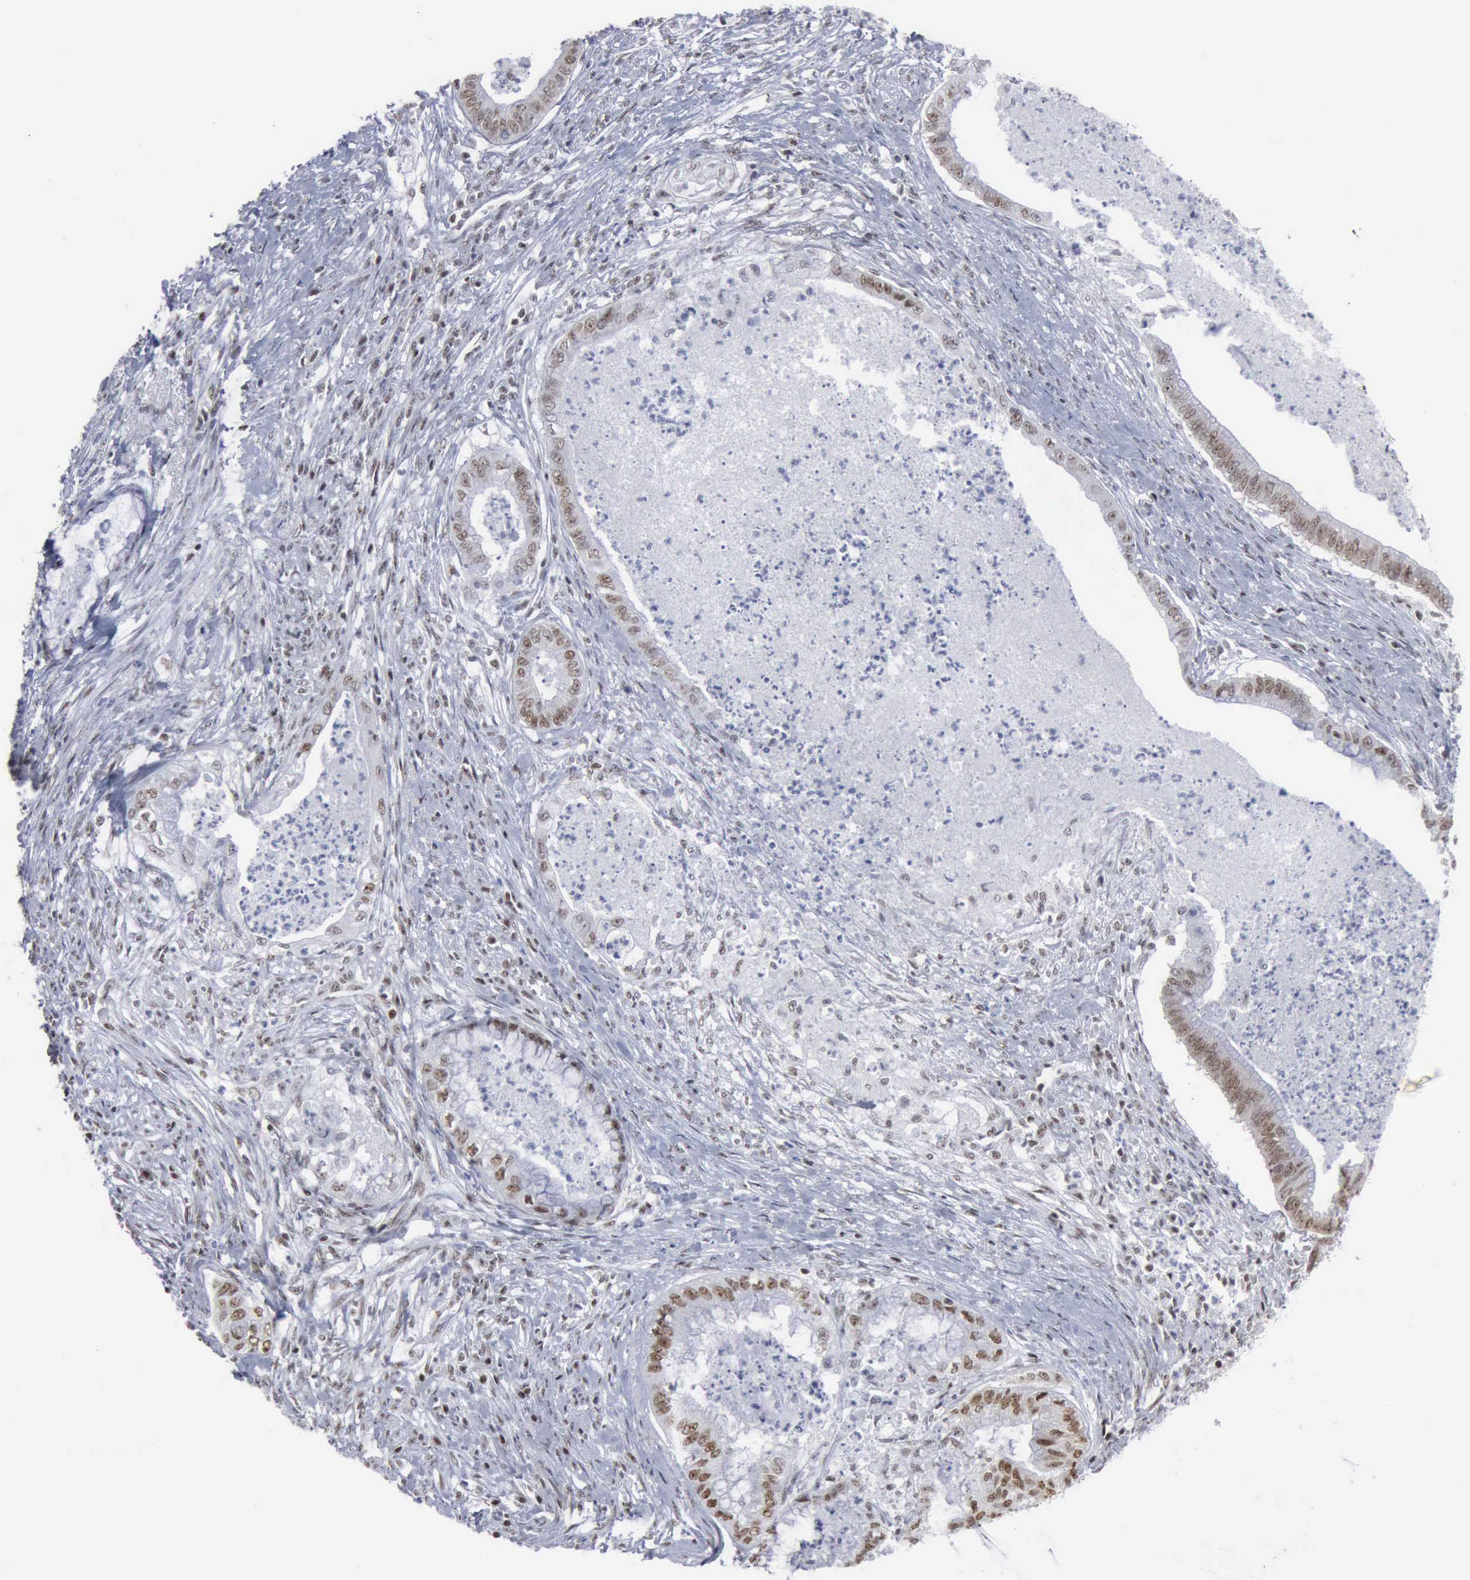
{"staining": {"intensity": "moderate", "quantity": ">75%", "location": "nuclear"}, "tissue": "endometrial cancer", "cell_type": "Tumor cells", "image_type": "cancer", "snomed": [{"axis": "morphology", "description": "Necrosis, NOS"}, {"axis": "morphology", "description": "Adenocarcinoma, NOS"}, {"axis": "topography", "description": "Endometrium"}], "caption": "Protein analysis of endometrial cancer tissue demonstrates moderate nuclear positivity in approximately >75% of tumor cells.", "gene": "XPA", "patient": {"sex": "female", "age": 79}}